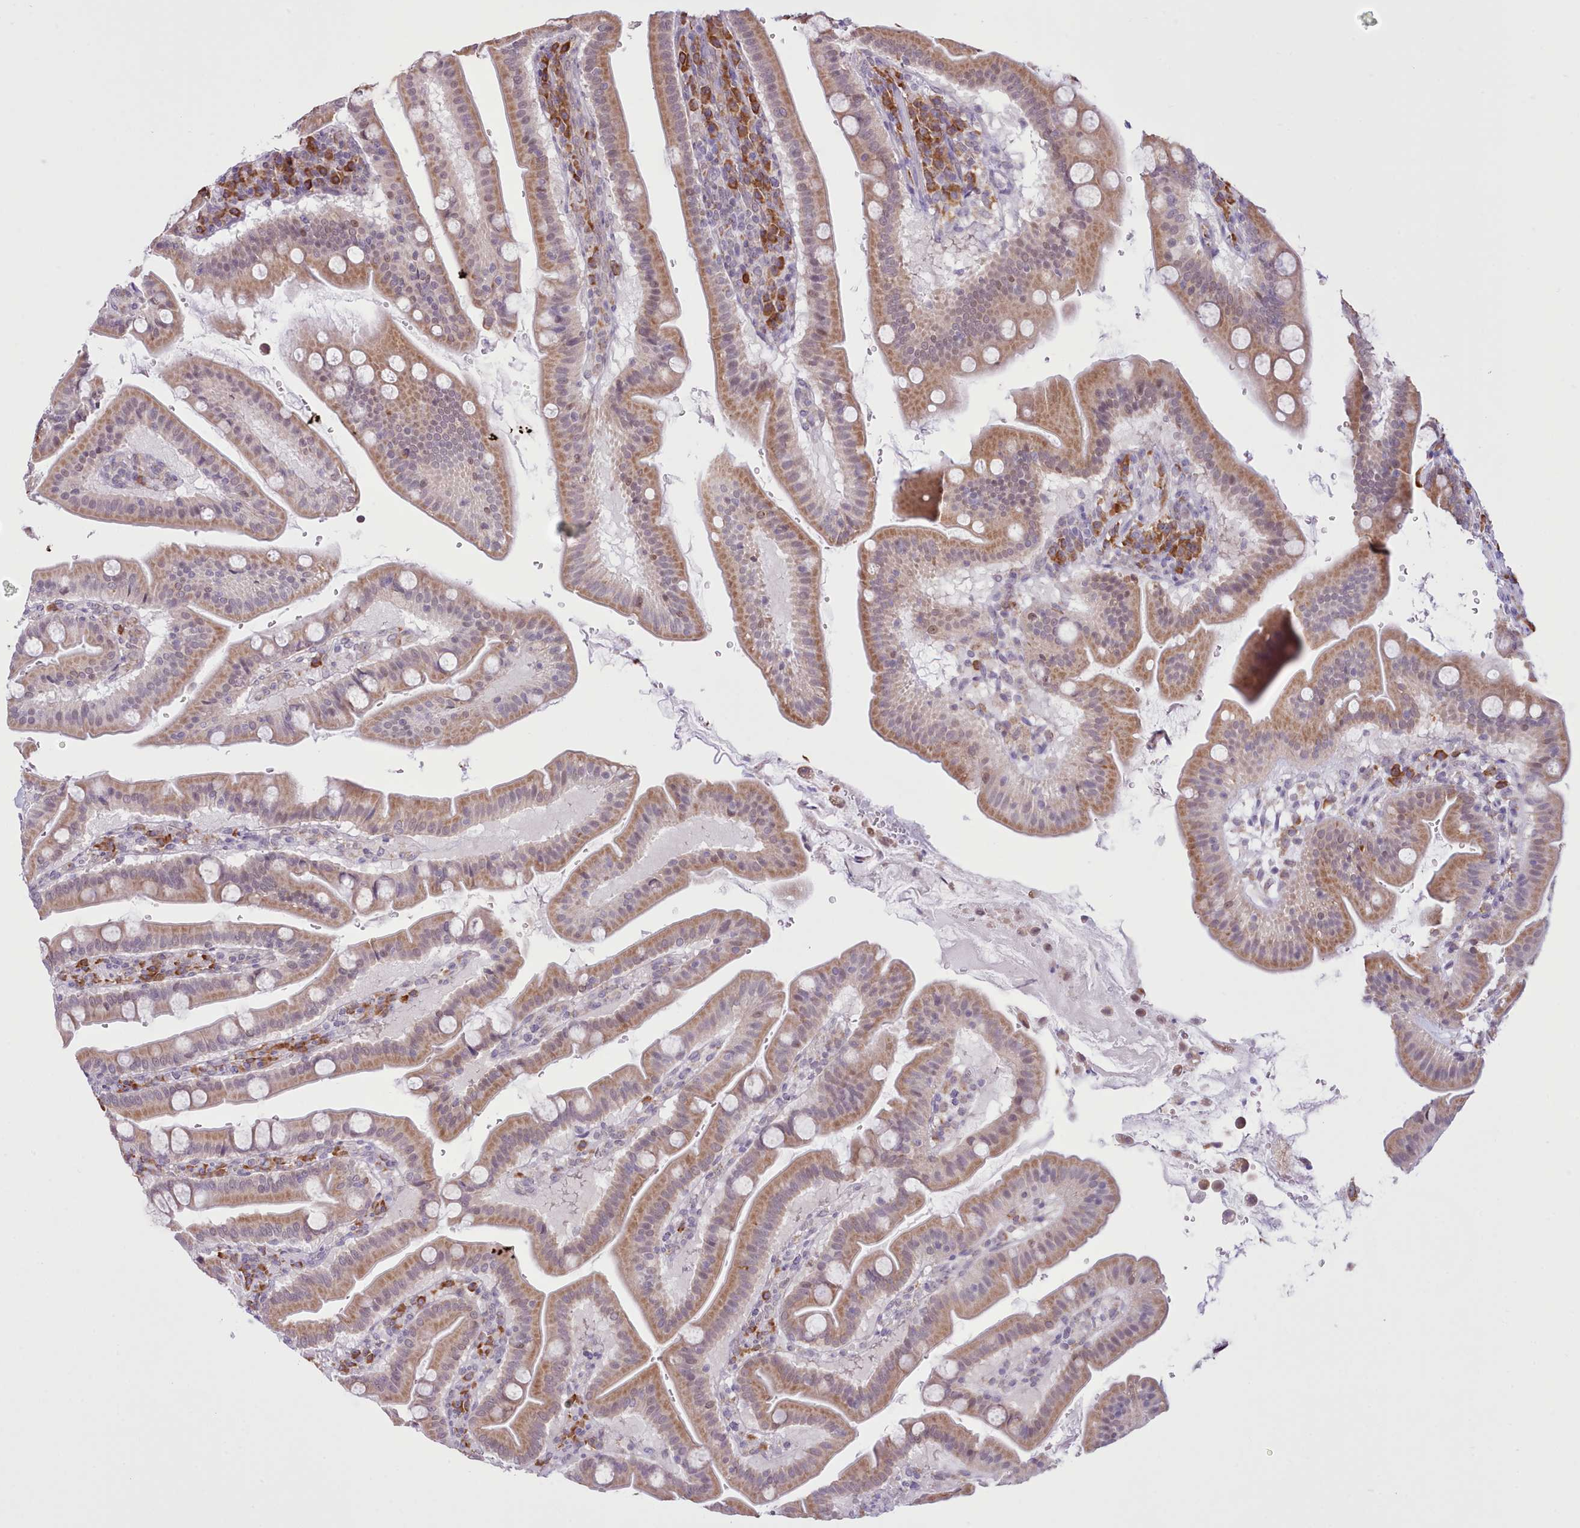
{"staining": {"intensity": "moderate", "quantity": ">75%", "location": "cytoplasmic/membranous"}, "tissue": "duodenum", "cell_type": "Glandular cells", "image_type": "normal", "snomed": [{"axis": "morphology", "description": "Normal tissue, NOS"}, {"axis": "morphology", "description": "Adenocarcinoma, NOS"}, {"axis": "topography", "description": "Pancreas"}, {"axis": "topography", "description": "Duodenum"}], "caption": "DAB immunohistochemical staining of unremarkable duodenum reveals moderate cytoplasmic/membranous protein positivity in about >75% of glandular cells.", "gene": "SEC61B", "patient": {"sex": "male", "age": 50}}